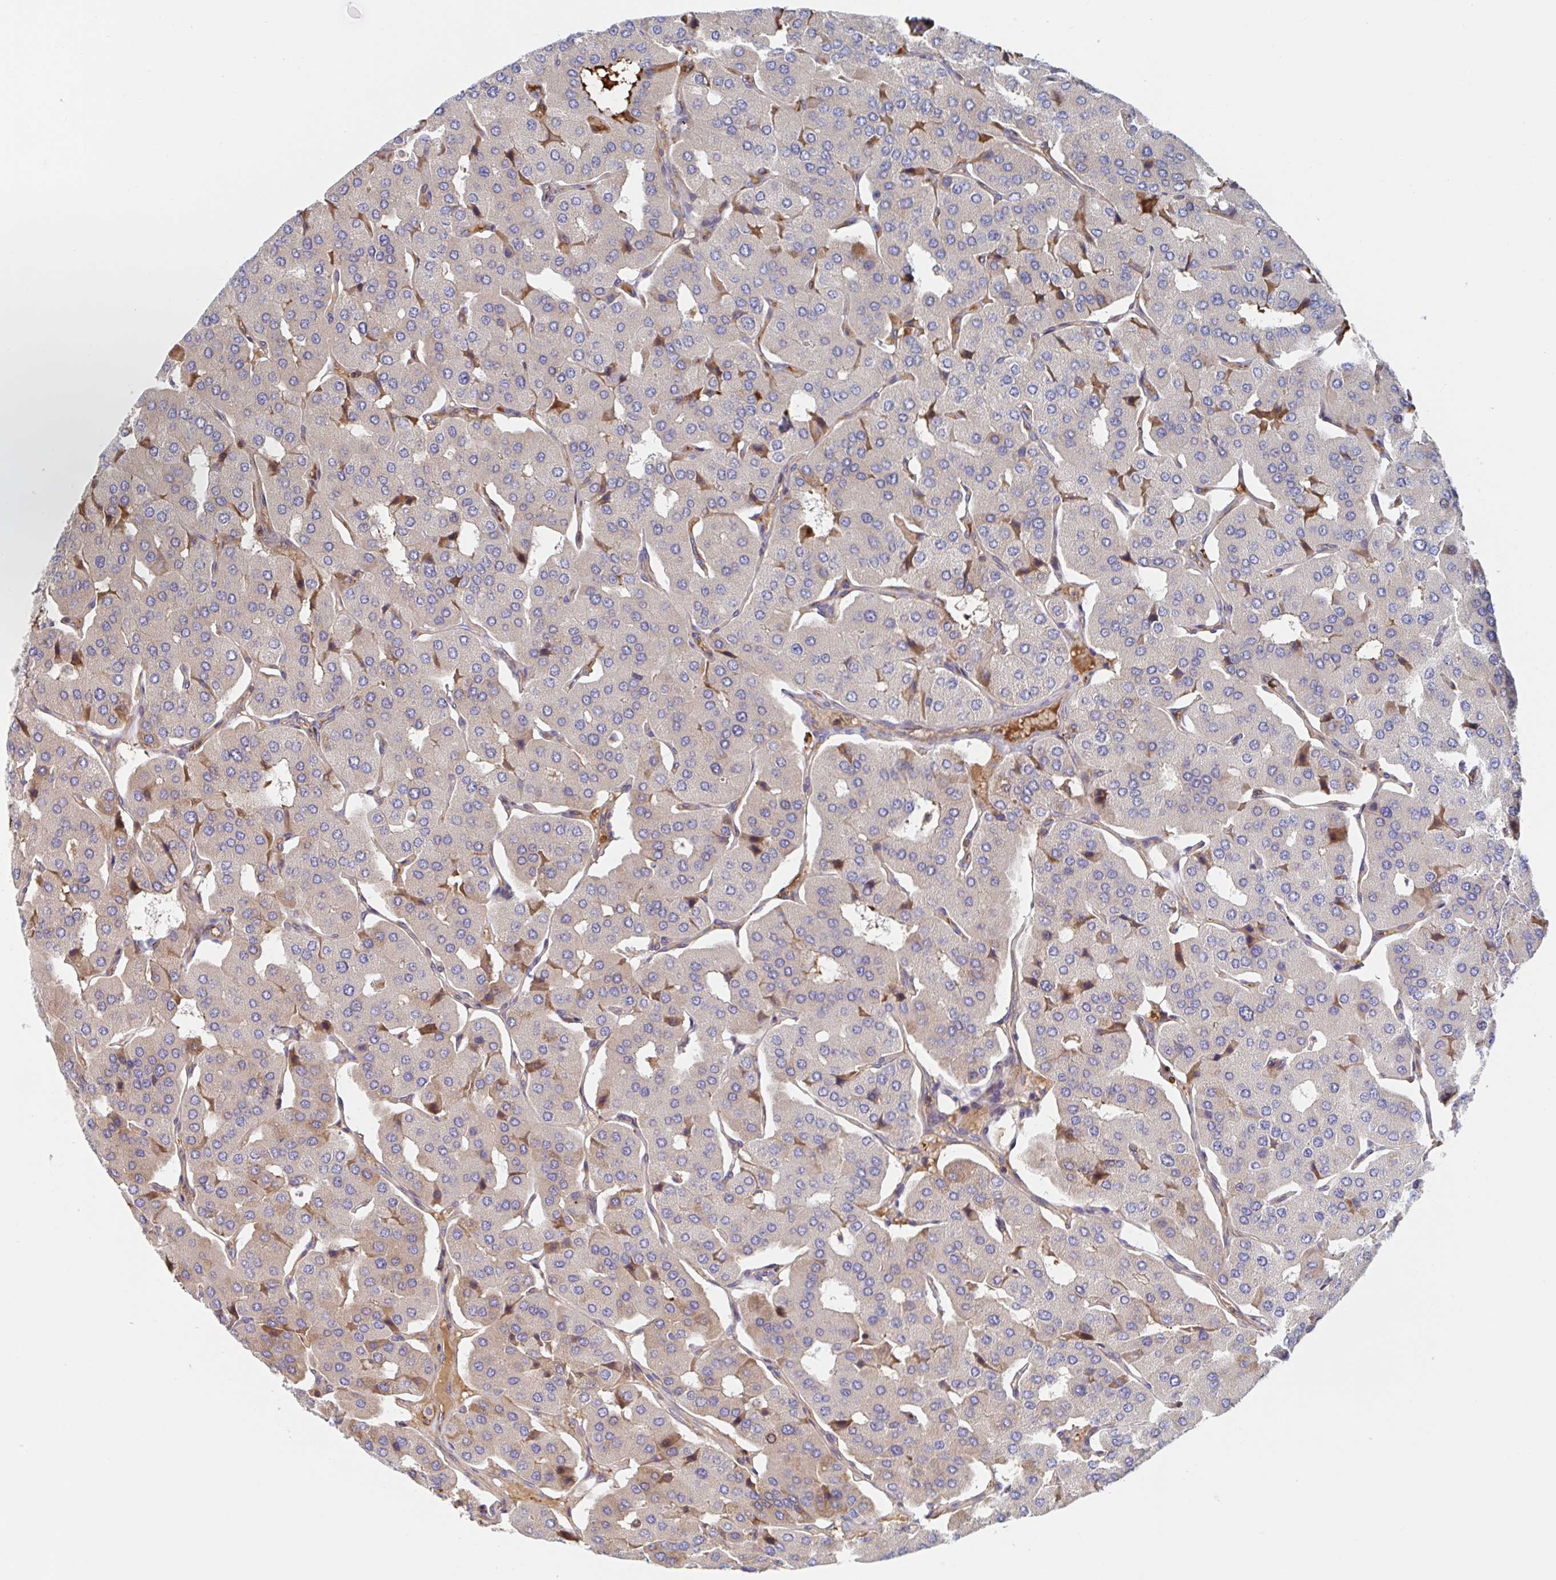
{"staining": {"intensity": "negative", "quantity": "none", "location": "none"}, "tissue": "parathyroid gland", "cell_type": "Glandular cells", "image_type": "normal", "snomed": [{"axis": "morphology", "description": "Normal tissue, NOS"}, {"axis": "morphology", "description": "Adenoma, NOS"}, {"axis": "topography", "description": "Parathyroid gland"}], "caption": "DAB immunohistochemical staining of normal parathyroid gland reveals no significant expression in glandular cells.", "gene": "DHRS12", "patient": {"sex": "female", "age": 86}}